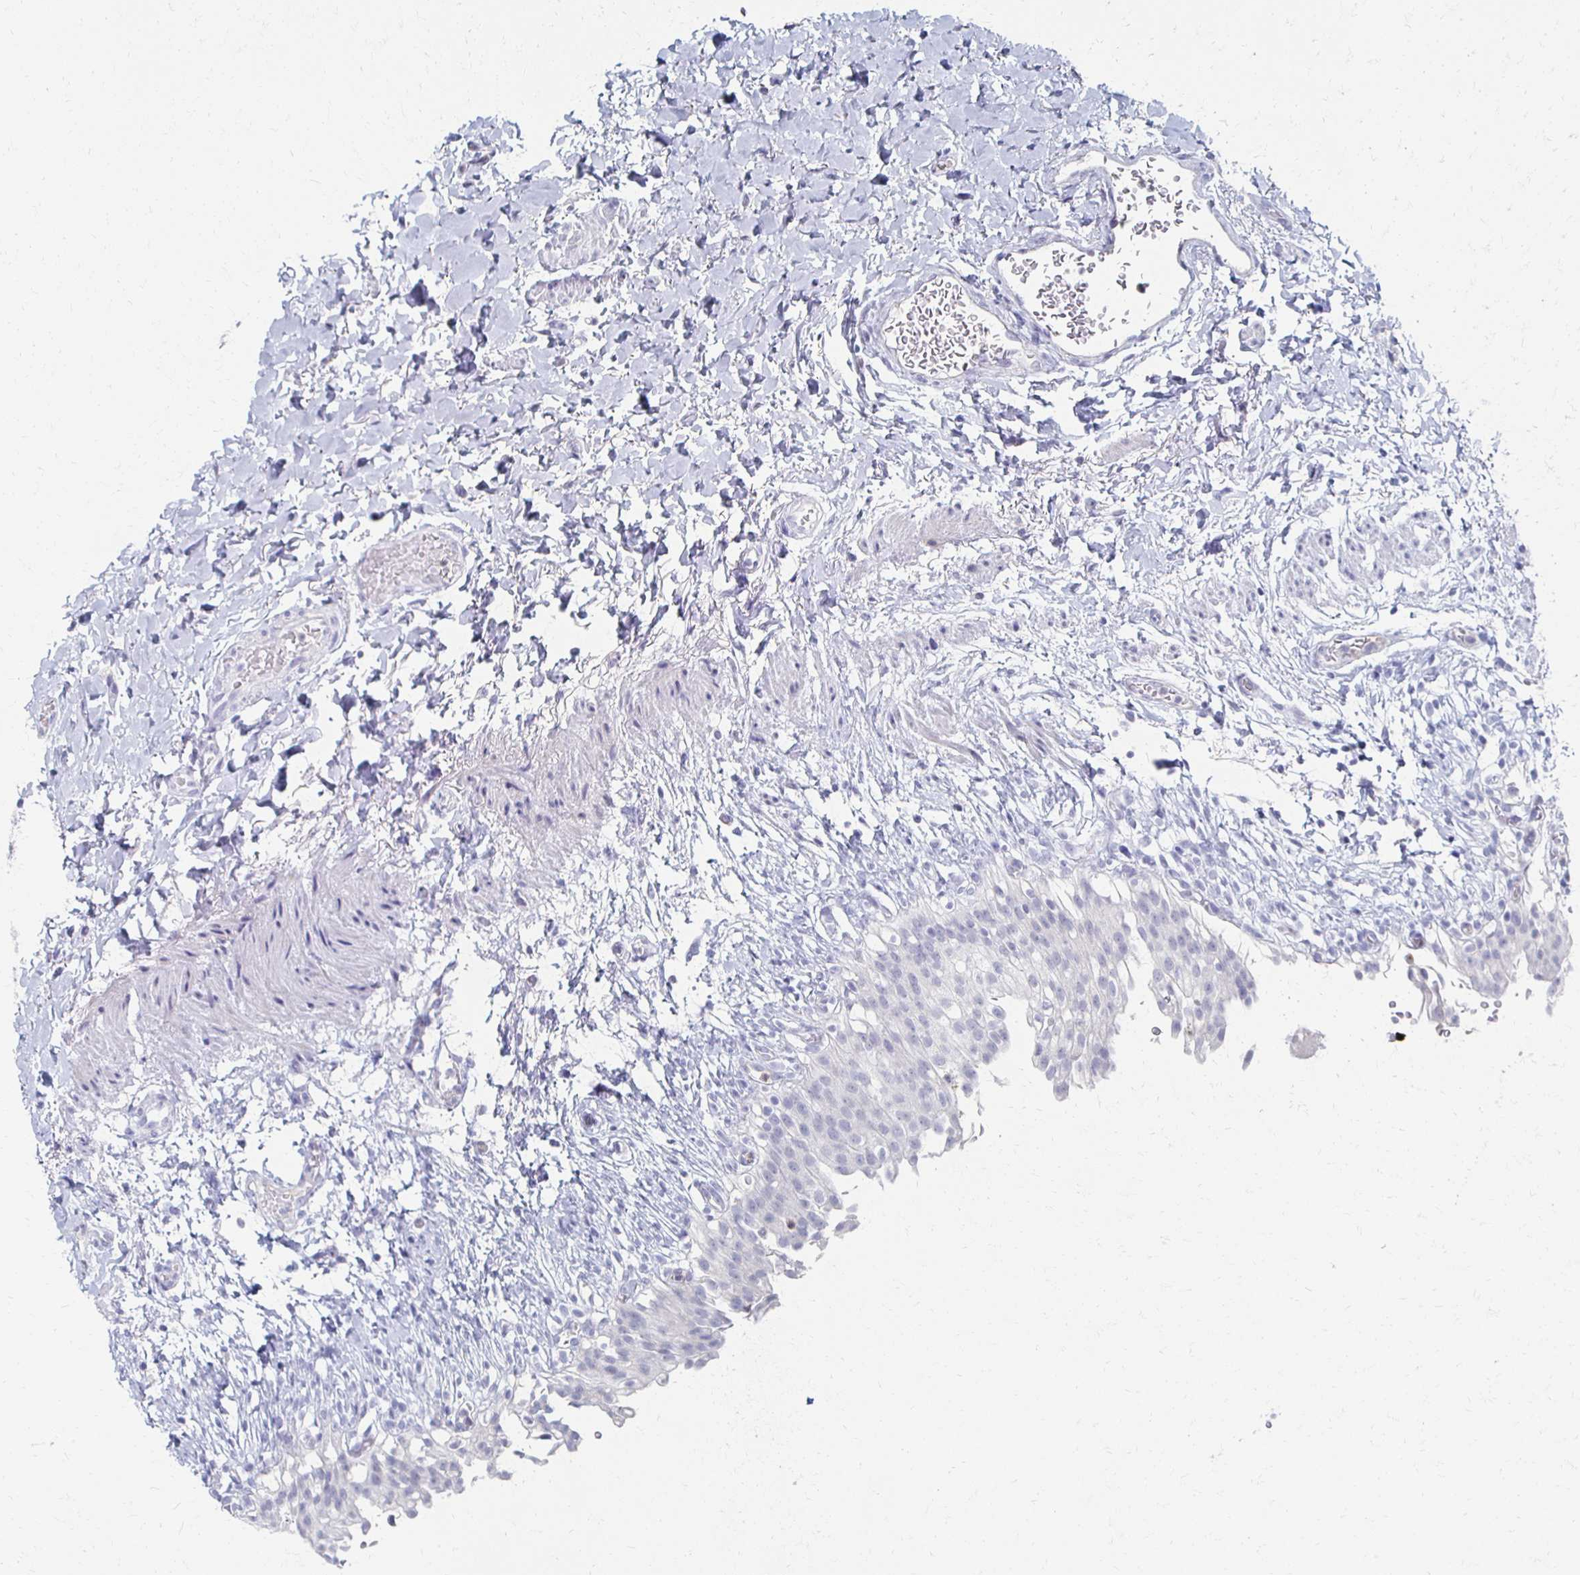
{"staining": {"intensity": "negative", "quantity": "none", "location": "none"}, "tissue": "urinary bladder", "cell_type": "Urothelial cells", "image_type": "normal", "snomed": [{"axis": "morphology", "description": "Normal tissue, NOS"}, {"axis": "topography", "description": "Urinary bladder"}, {"axis": "topography", "description": "Peripheral nerve tissue"}], "caption": "Immunohistochemistry (IHC) photomicrograph of benign urinary bladder: human urinary bladder stained with DAB shows no significant protein staining in urothelial cells. The staining was performed using DAB to visualize the protein expression in brown, while the nuclei were stained in blue with hematoxylin (Magnification: 20x).", "gene": "CXCR2", "patient": {"sex": "female", "age": 60}}